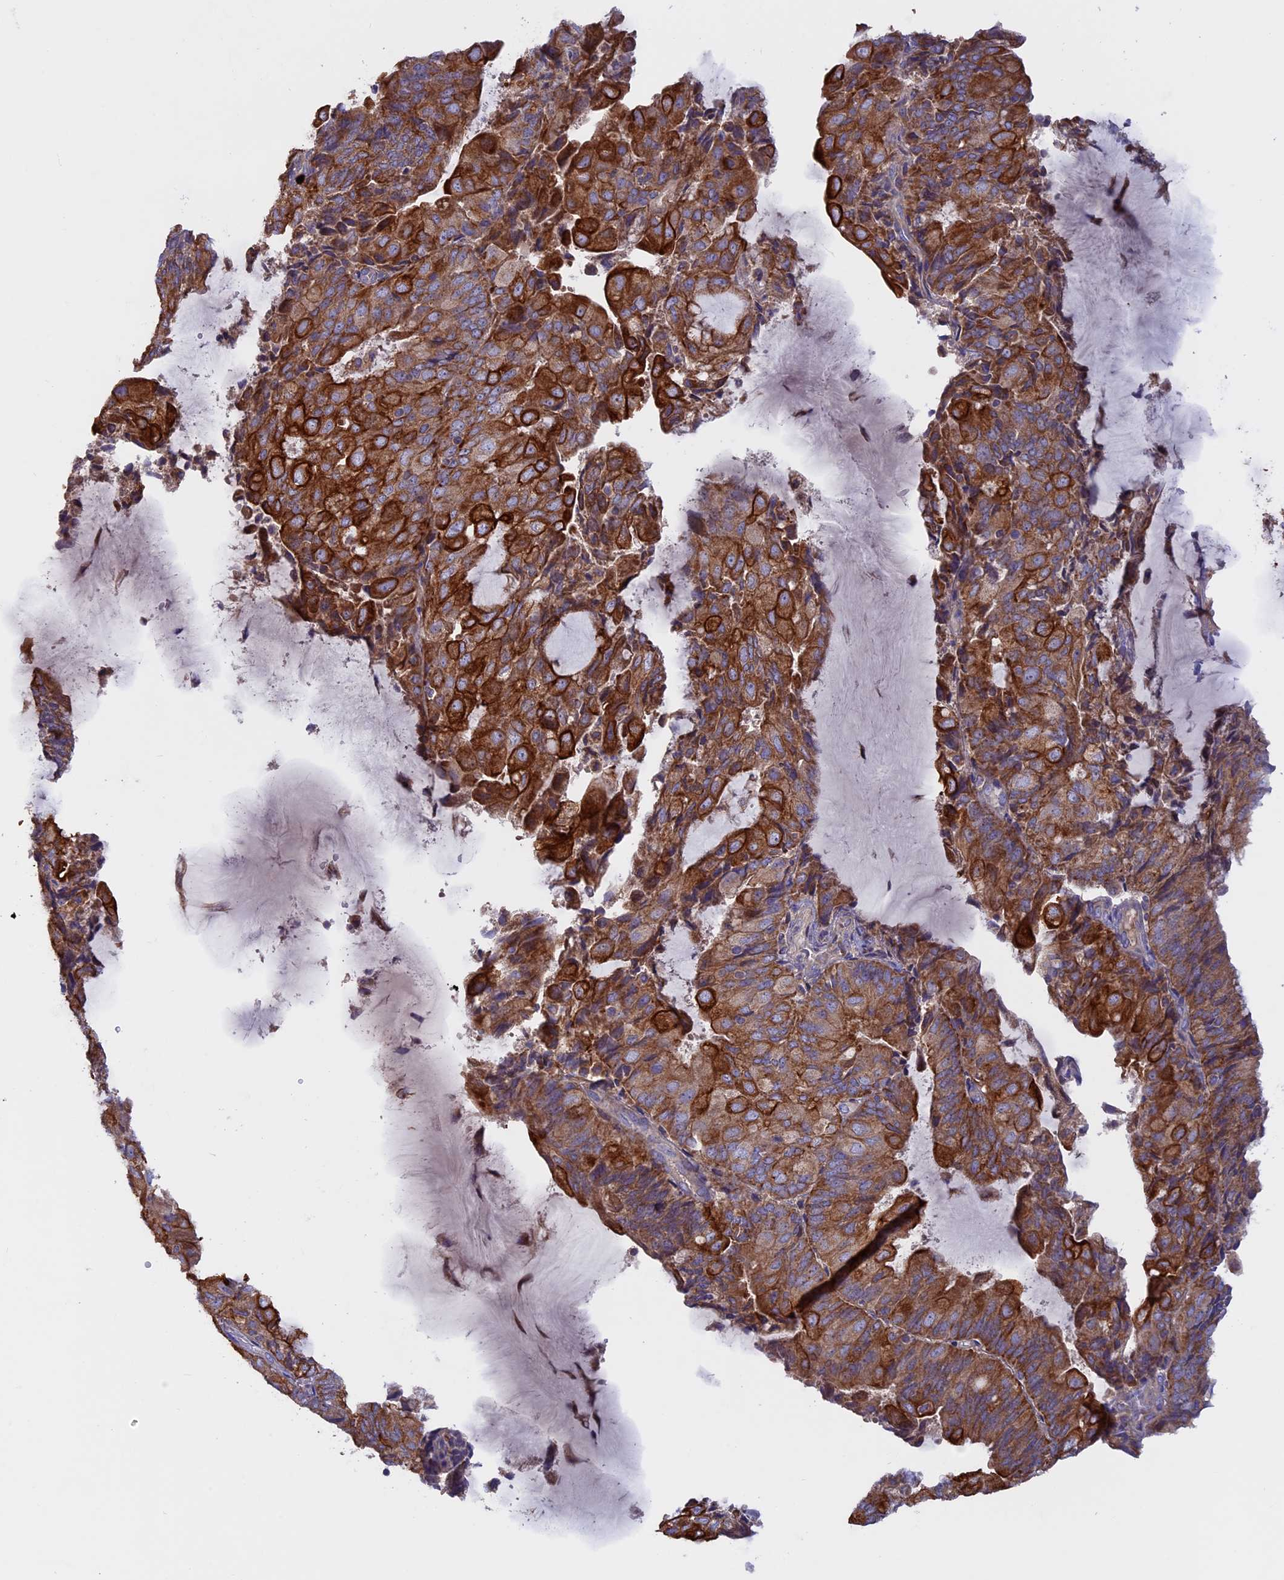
{"staining": {"intensity": "strong", "quantity": "25%-75%", "location": "cytoplasmic/membranous"}, "tissue": "endometrial cancer", "cell_type": "Tumor cells", "image_type": "cancer", "snomed": [{"axis": "morphology", "description": "Adenocarcinoma, NOS"}, {"axis": "topography", "description": "Endometrium"}], "caption": "This is a micrograph of immunohistochemistry (IHC) staining of endometrial adenocarcinoma, which shows strong staining in the cytoplasmic/membranous of tumor cells.", "gene": "PTPN9", "patient": {"sex": "female", "age": 81}}